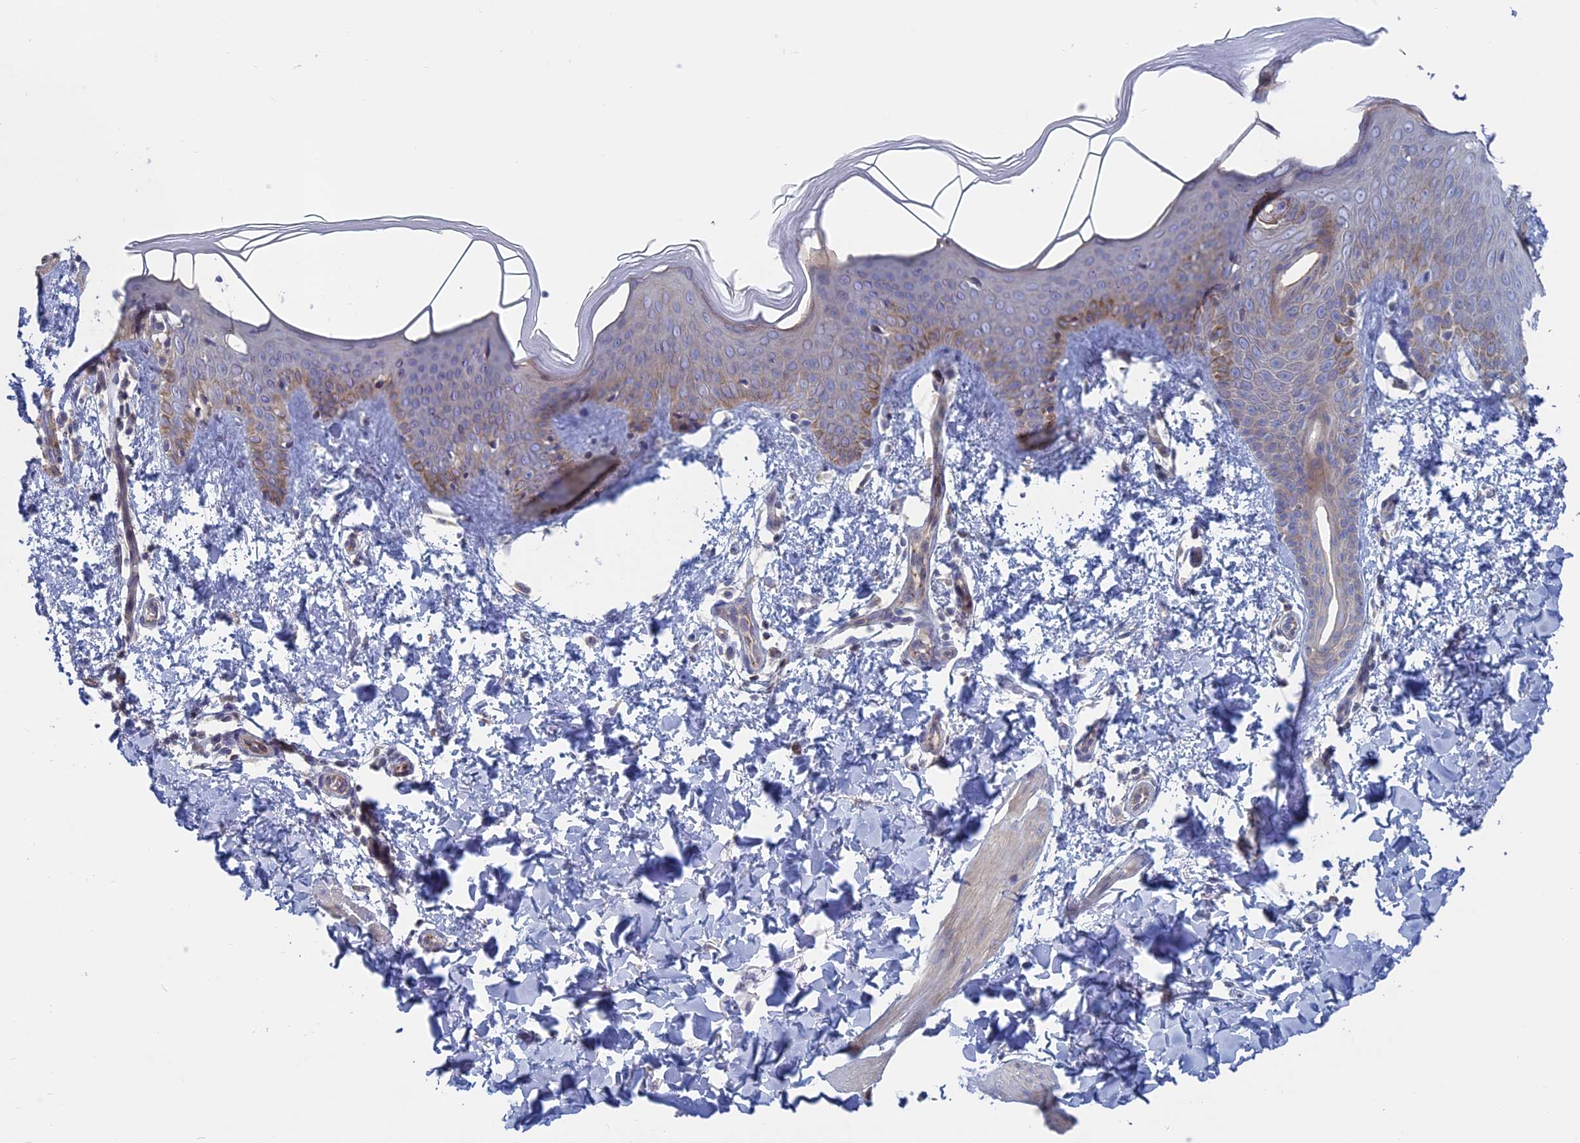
{"staining": {"intensity": "negative", "quantity": "none", "location": "none"}, "tissue": "skin", "cell_type": "Fibroblasts", "image_type": "normal", "snomed": [{"axis": "morphology", "description": "Normal tissue, NOS"}, {"axis": "topography", "description": "Skin"}], "caption": "IHC micrograph of normal skin: human skin stained with DAB exhibits no significant protein positivity in fibroblasts. The staining is performed using DAB (3,3'-diaminobenzidine) brown chromogen with nuclei counter-stained in using hematoxylin.", "gene": "TBC1D30", "patient": {"sex": "male", "age": 36}}